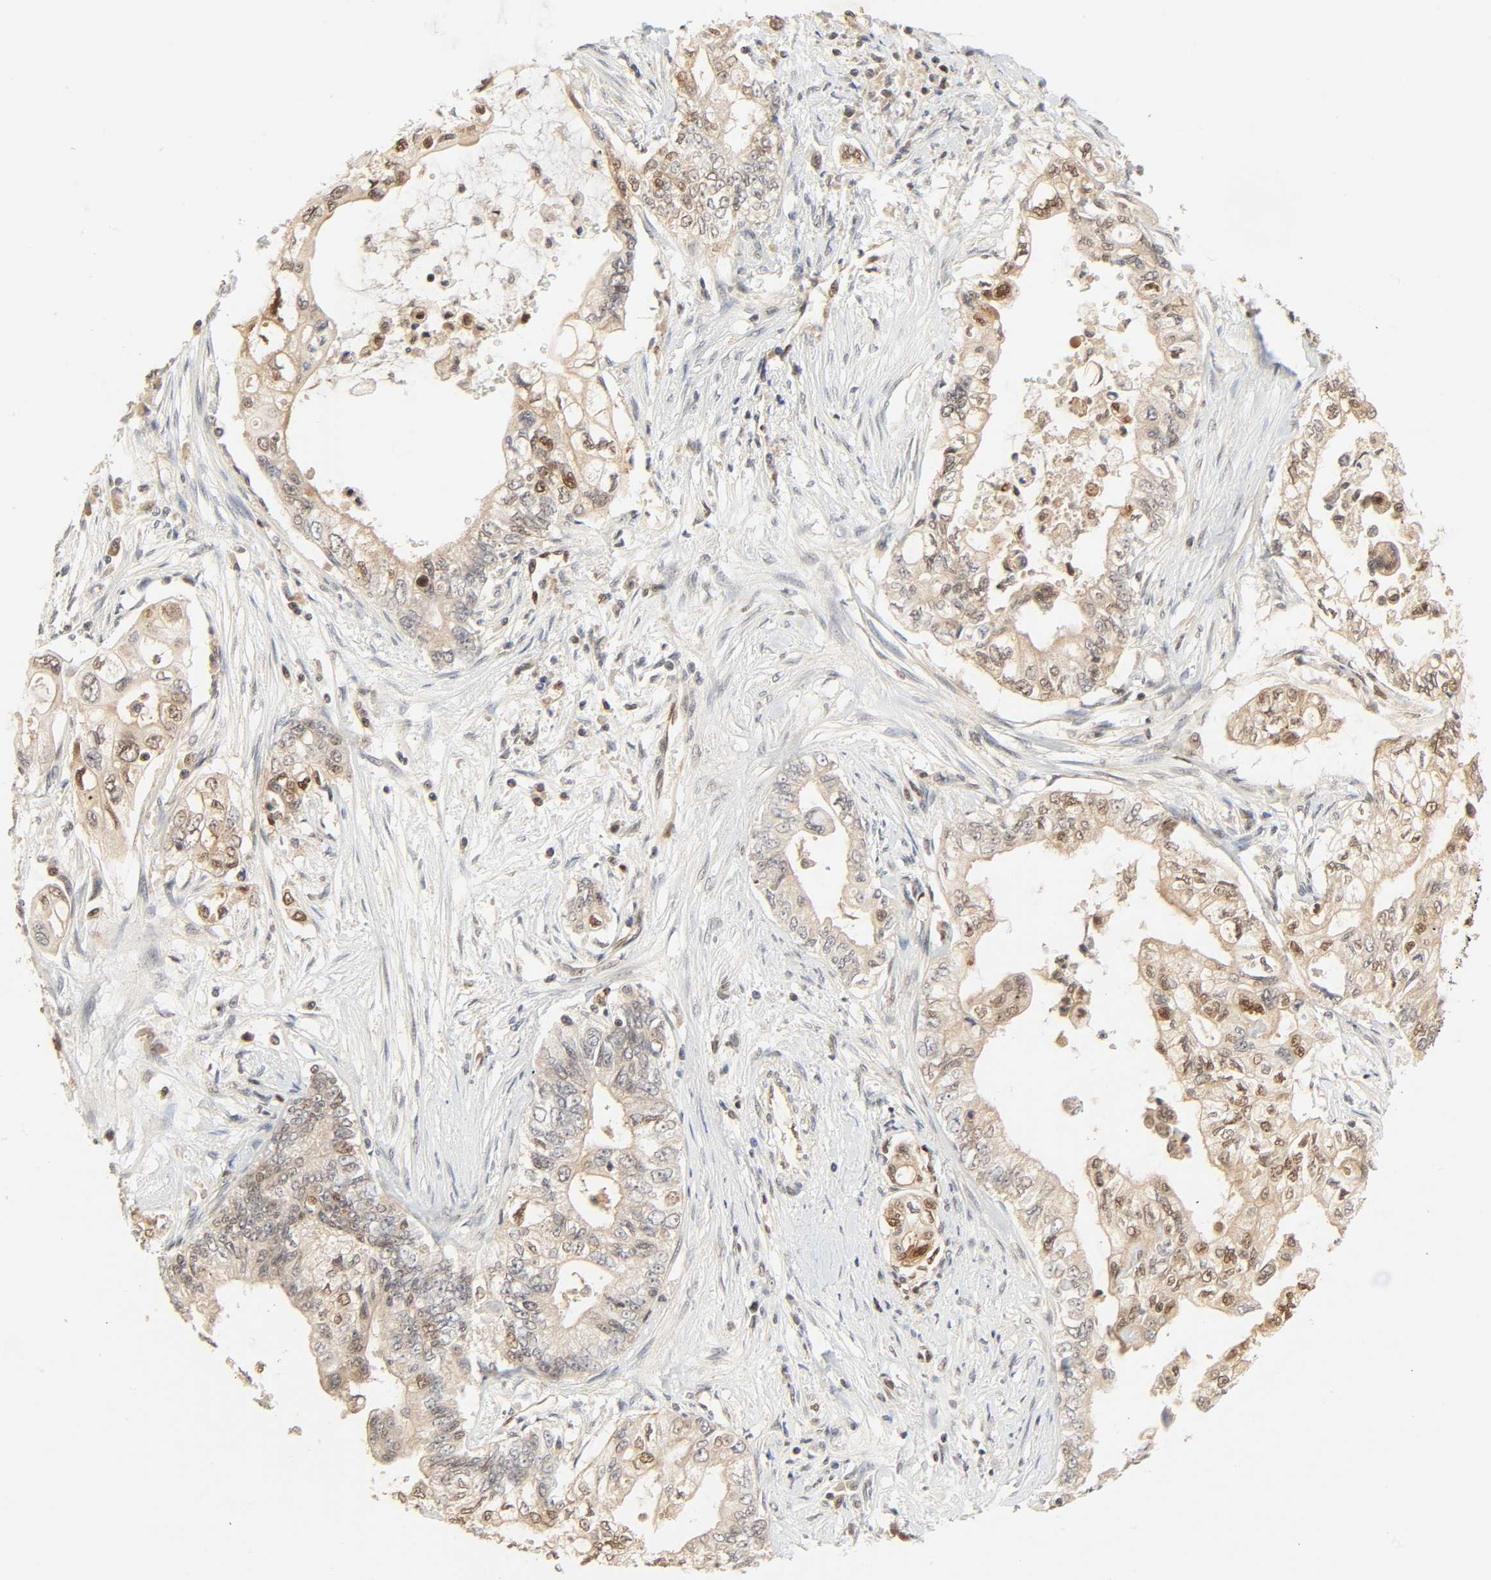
{"staining": {"intensity": "moderate", "quantity": "25%-75%", "location": "cytoplasmic/membranous,nuclear"}, "tissue": "pancreatic cancer", "cell_type": "Tumor cells", "image_type": "cancer", "snomed": [{"axis": "morphology", "description": "Normal tissue, NOS"}, {"axis": "topography", "description": "Pancreas"}], "caption": "Immunohistochemistry of pancreatic cancer exhibits medium levels of moderate cytoplasmic/membranous and nuclear expression in about 25%-75% of tumor cells. (brown staining indicates protein expression, while blue staining denotes nuclei).", "gene": "UBC", "patient": {"sex": "male", "age": 42}}